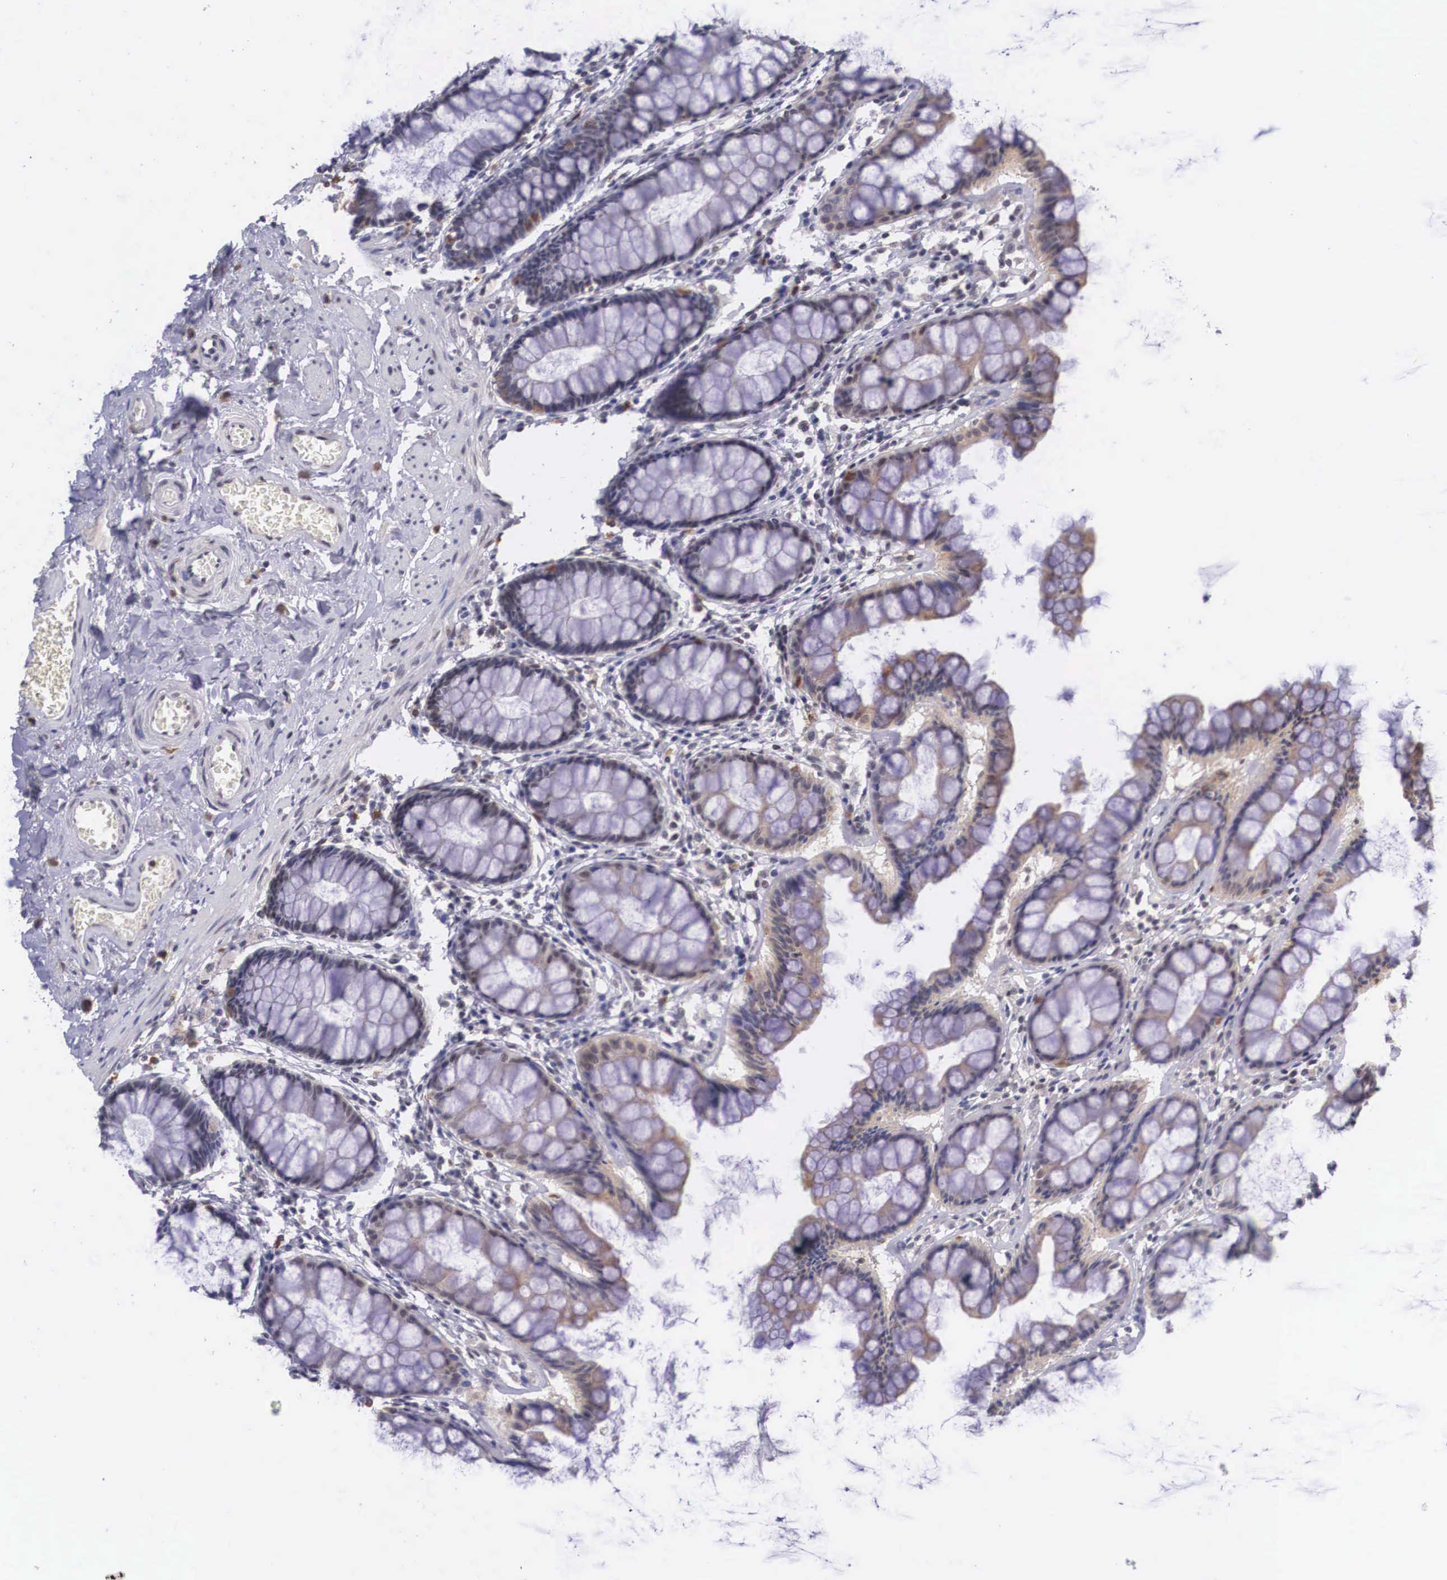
{"staining": {"intensity": "moderate", "quantity": "25%-75%", "location": "cytoplasmic/membranous,nuclear"}, "tissue": "rectum", "cell_type": "Glandular cells", "image_type": "normal", "snomed": [{"axis": "morphology", "description": "Normal tissue, NOS"}, {"axis": "topography", "description": "Rectum"}], "caption": "Approximately 25%-75% of glandular cells in normal human rectum show moderate cytoplasmic/membranous,nuclear protein positivity as visualized by brown immunohistochemical staining.", "gene": "NINL", "patient": {"sex": "male", "age": 86}}